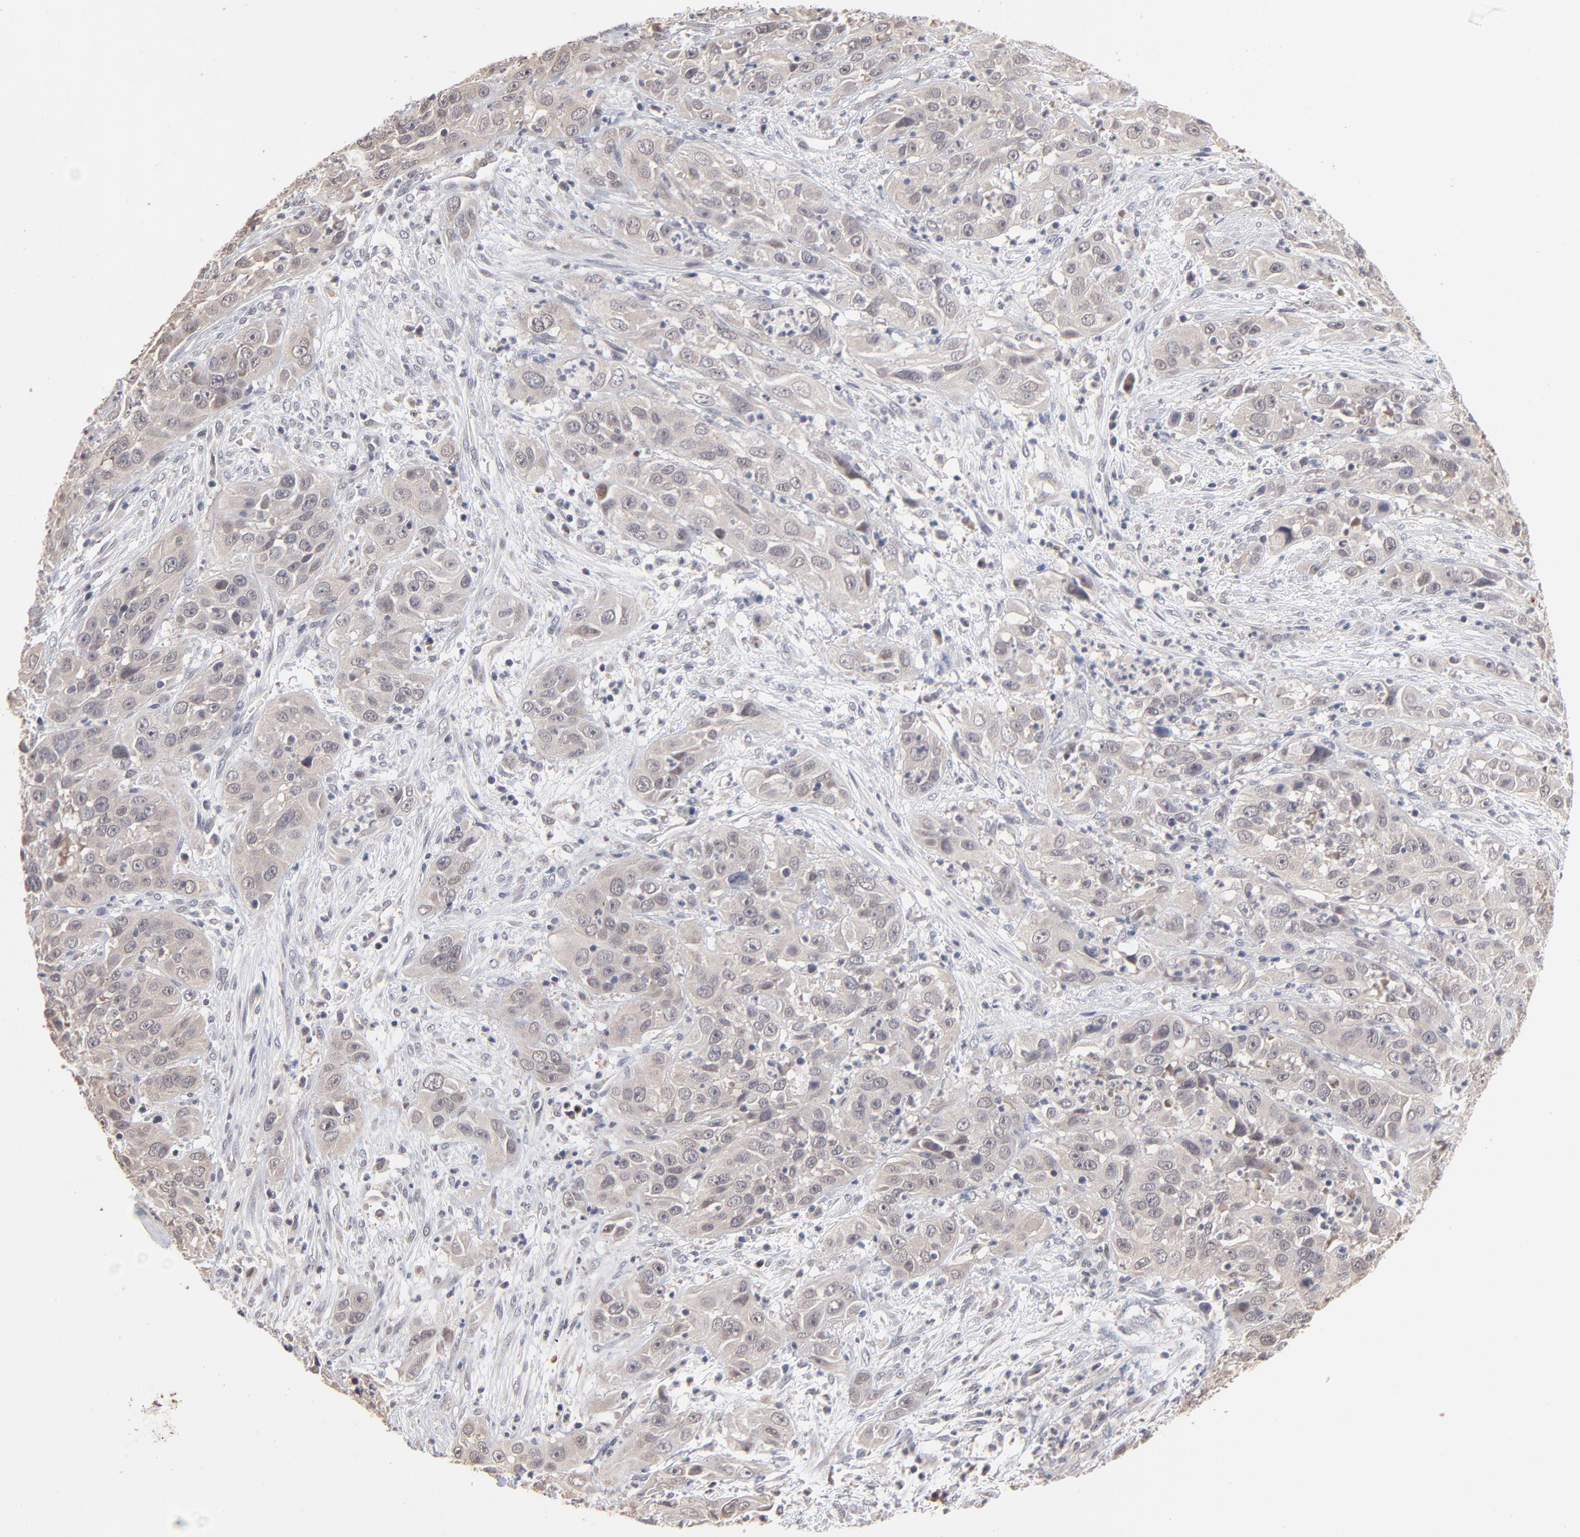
{"staining": {"intensity": "negative", "quantity": "none", "location": "none"}, "tissue": "cervical cancer", "cell_type": "Tumor cells", "image_type": "cancer", "snomed": [{"axis": "morphology", "description": "Squamous cell carcinoma, NOS"}, {"axis": "topography", "description": "Cervix"}], "caption": "There is no significant staining in tumor cells of cervical squamous cell carcinoma.", "gene": "MSL2", "patient": {"sex": "female", "age": 32}}